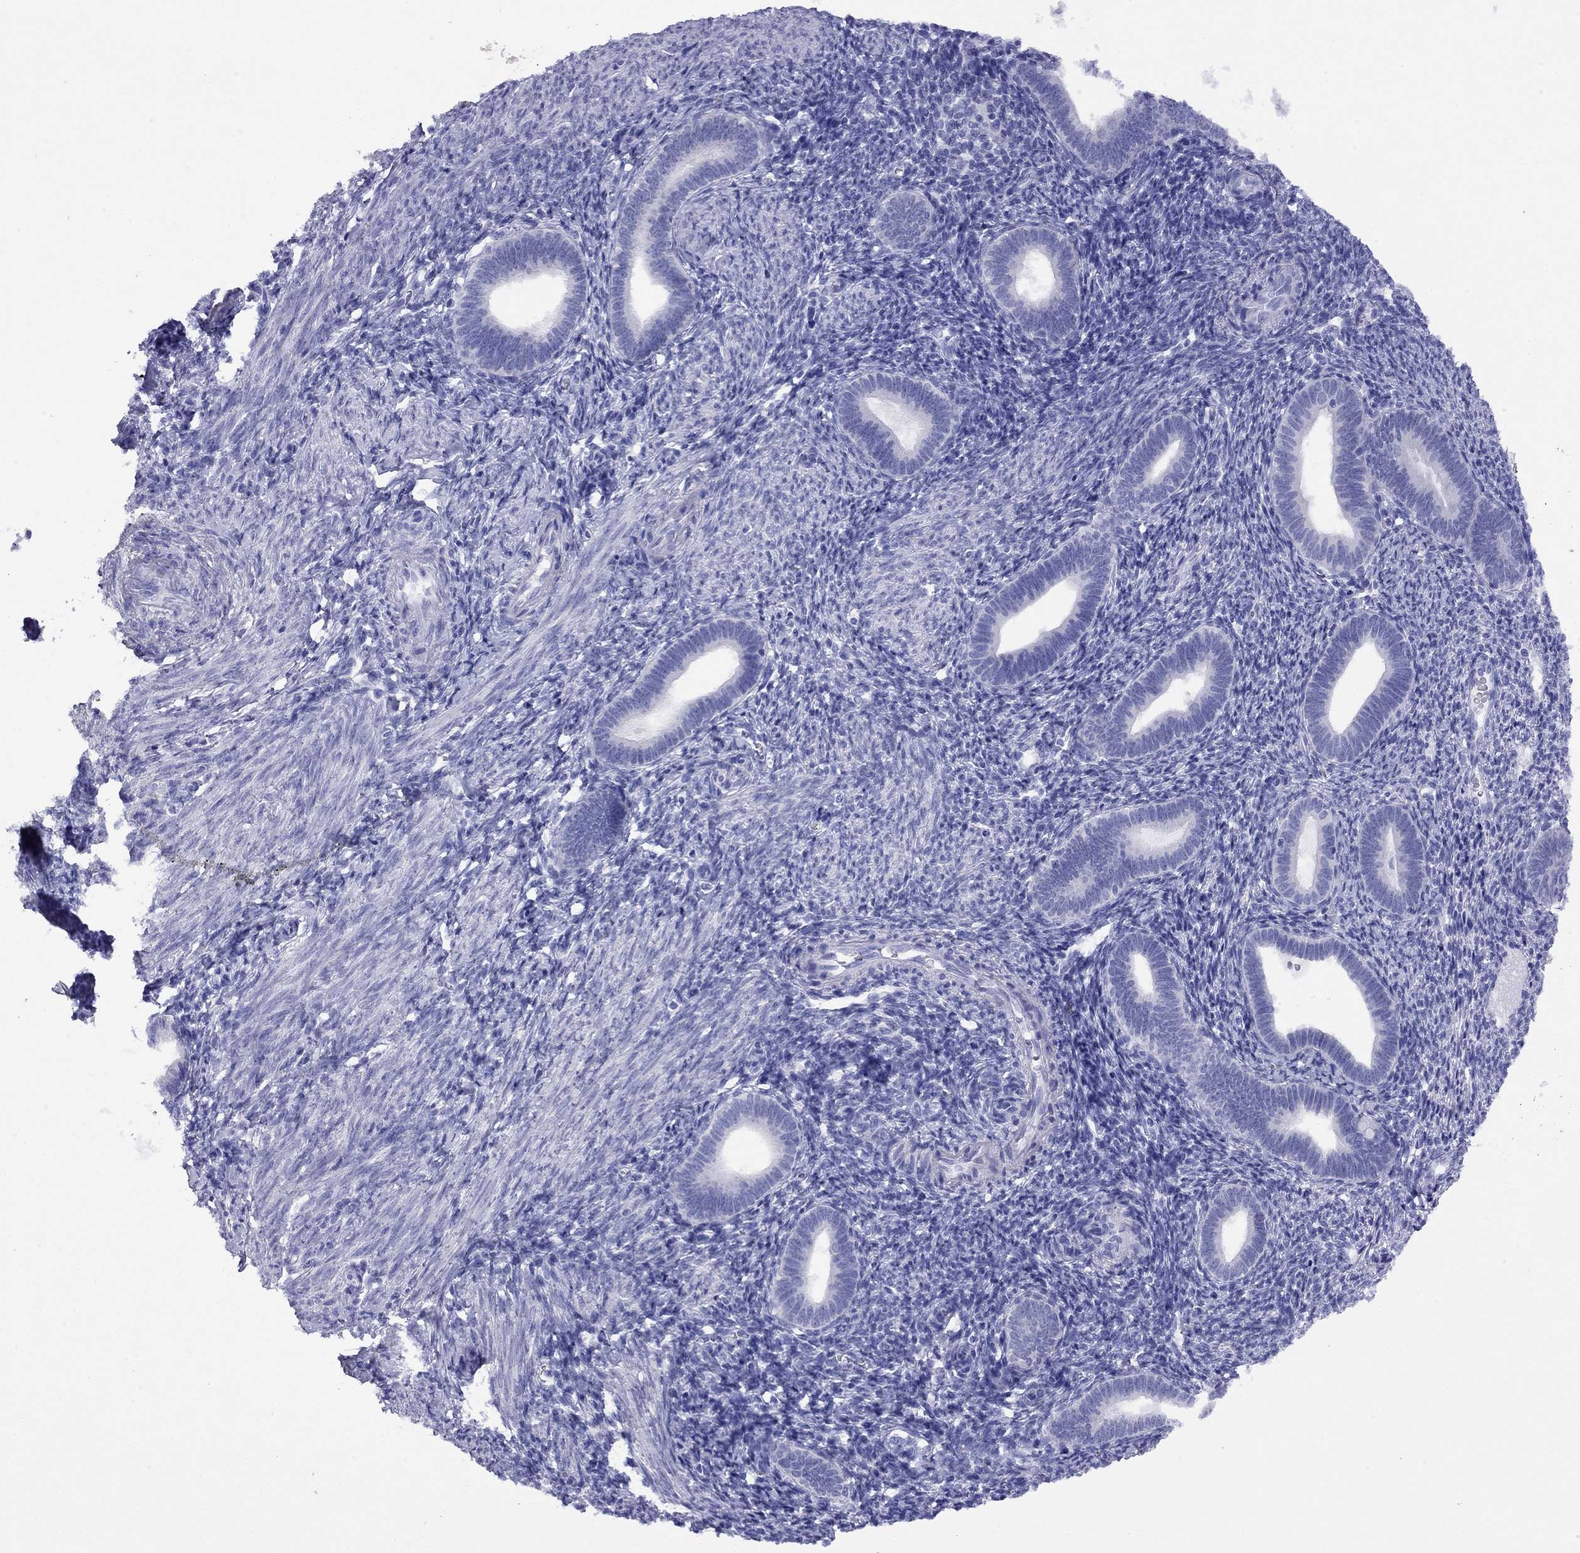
{"staining": {"intensity": "negative", "quantity": "none", "location": "none"}, "tissue": "endometrium", "cell_type": "Cells in endometrial stroma", "image_type": "normal", "snomed": [{"axis": "morphology", "description": "Normal tissue, NOS"}, {"axis": "topography", "description": "Endometrium"}], "caption": "A photomicrograph of human endometrium is negative for staining in cells in endometrial stroma. (Brightfield microscopy of DAB (3,3'-diaminobenzidine) immunohistochemistry (IHC) at high magnification).", "gene": "FIGLA", "patient": {"sex": "female", "age": 41}}